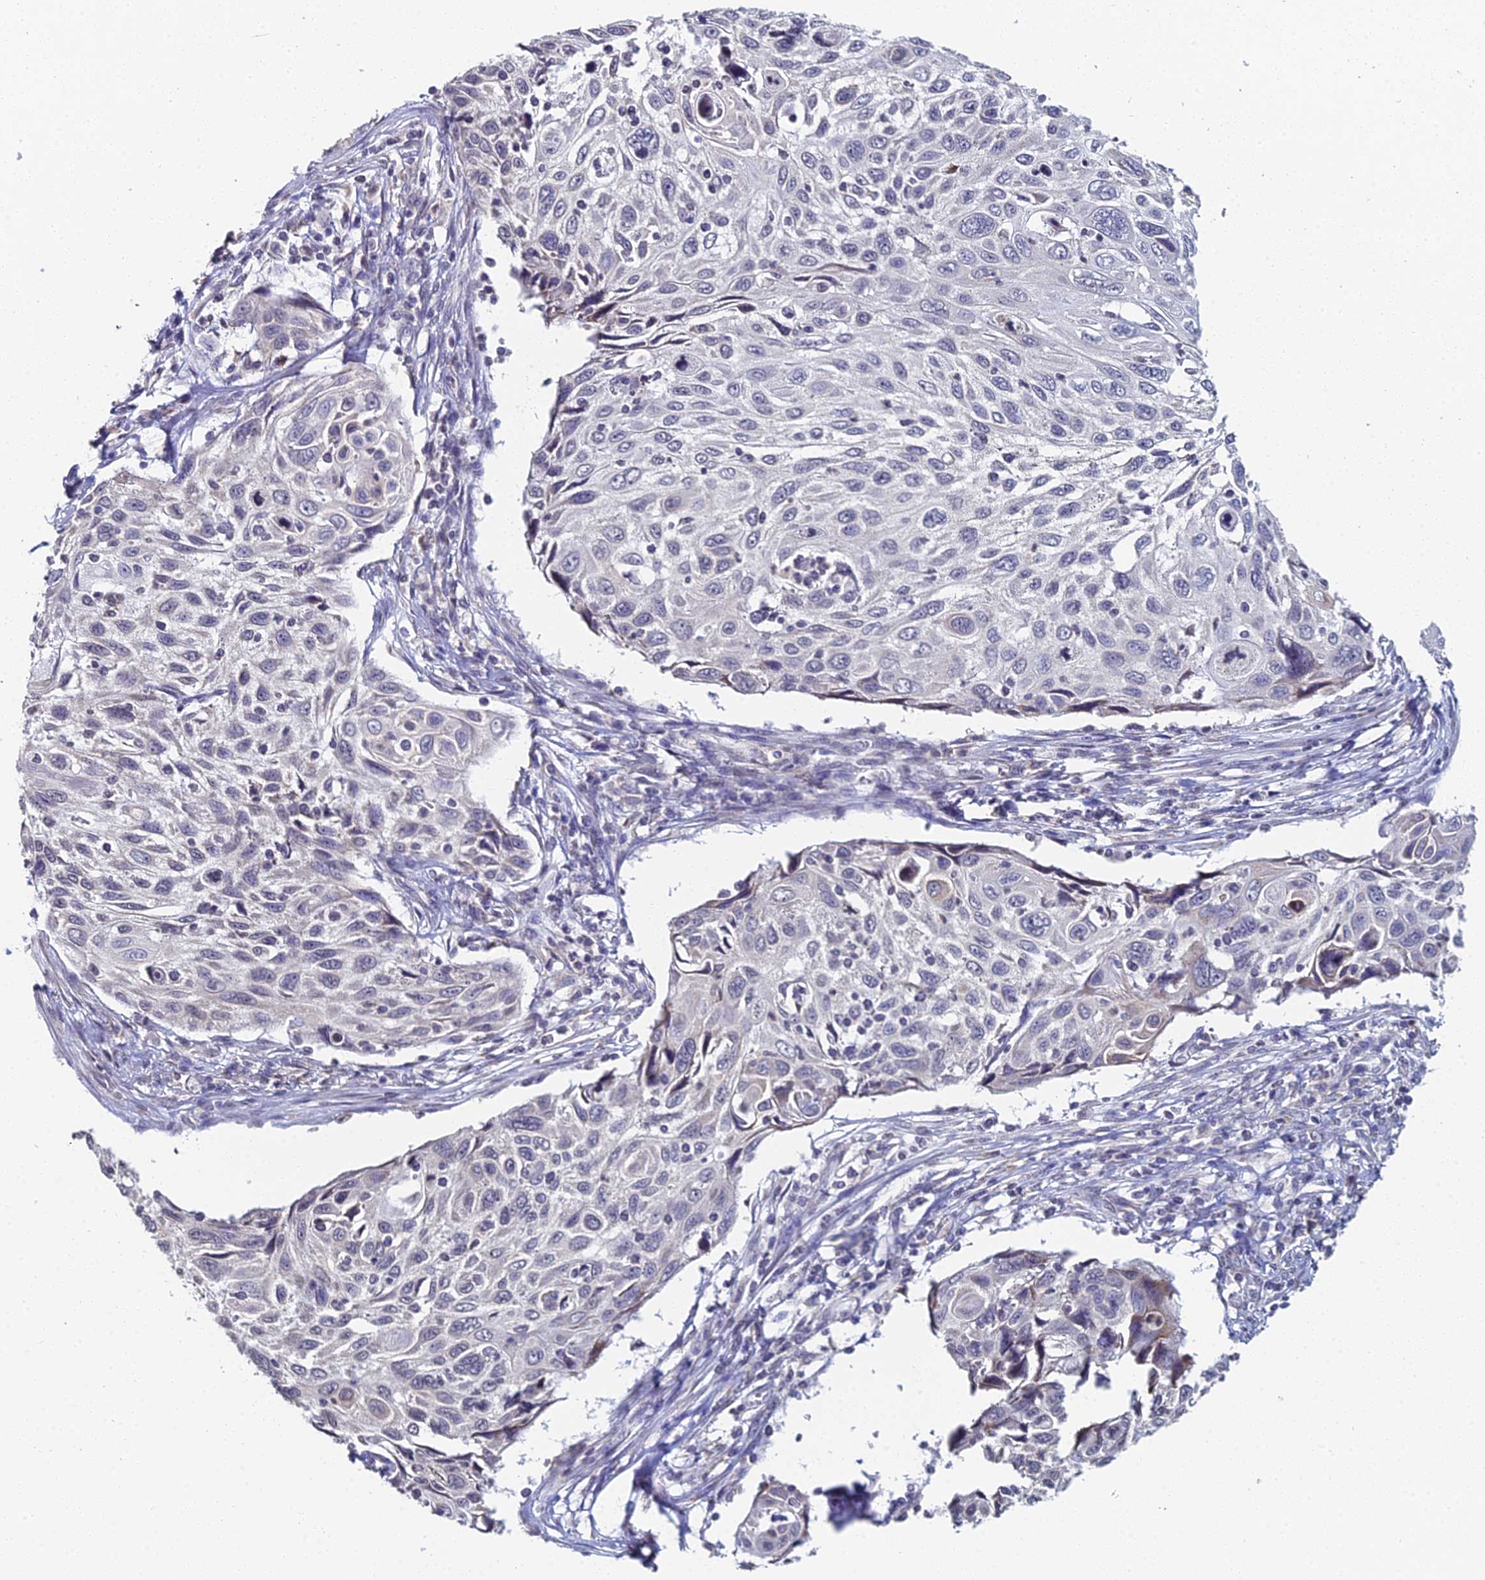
{"staining": {"intensity": "negative", "quantity": "none", "location": "none"}, "tissue": "cervical cancer", "cell_type": "Tumor cells", "image_type": "cancer", "snomed": [{"axis": "morphology", "description": "Squamous cell carcinoma, NOS"}, {"axis": "topography", "description": "Cervix"}], "caption": "This is an immunohistochemistry histopathology image of squamous cell carcinoma (cervical). There is no expression in tumor cells.", "gene": "PRR22", "patient": {"sex": "female", "age": 70}}